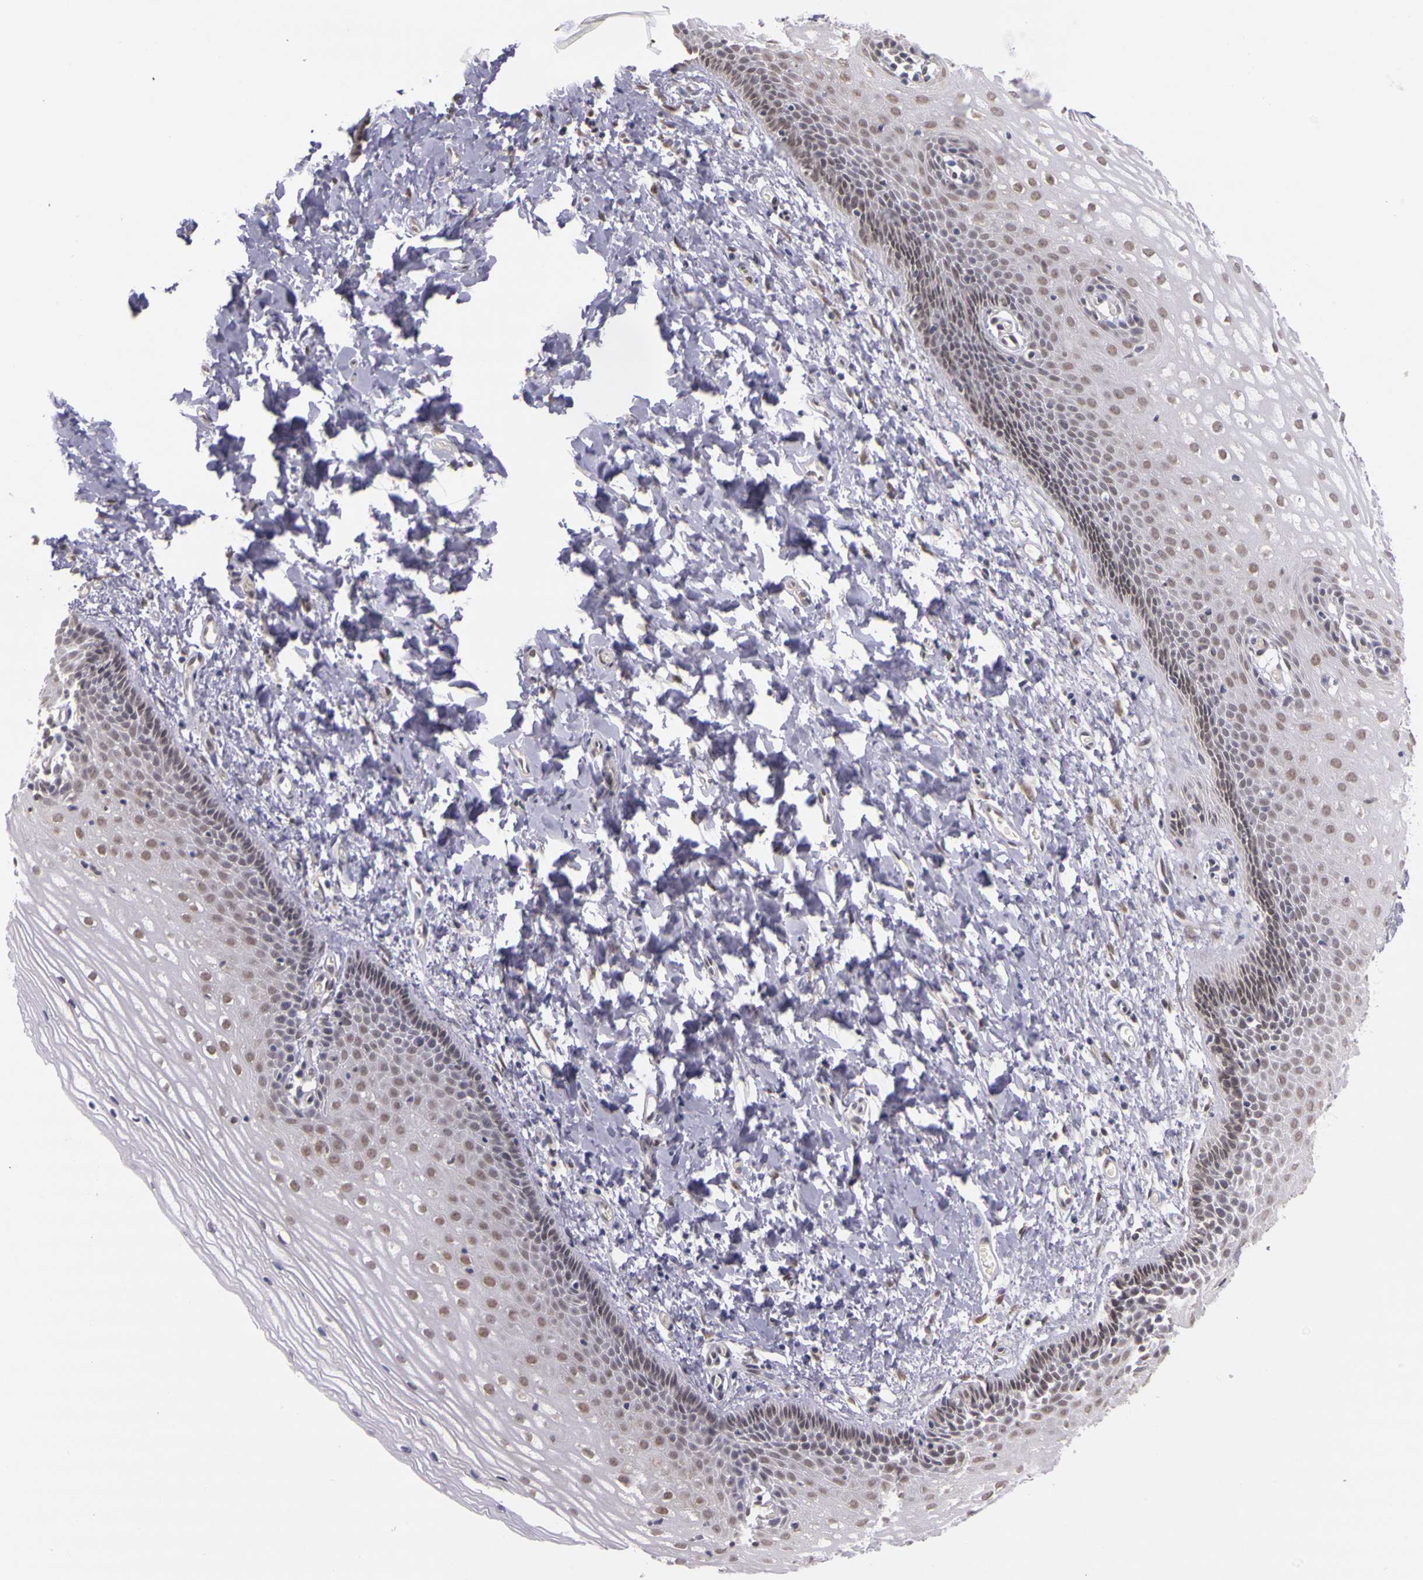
{"staining": {"intensity": "moderate", "quantity": ">75%", "location": "nuclear"}, "tissue": "cervix", "cell_type": "Glandular cells", "image_type": "normal", "snomed": [{"axis": "morphology", "description": "Normal tissue, NOS"}, {"axis": "topography", "description": "Cervix"}], "caption": "DAB (3,3'-diaminobenzidine) immunohistochemical staining of unremarkable human cervix displays moderate nuclear protein staining in about >75% of glandular cells. (Brightfield microscopy of DAB IHC at high magnification).", "gene": "WDR13", "patient": {"sex": "female", "age": 53}}